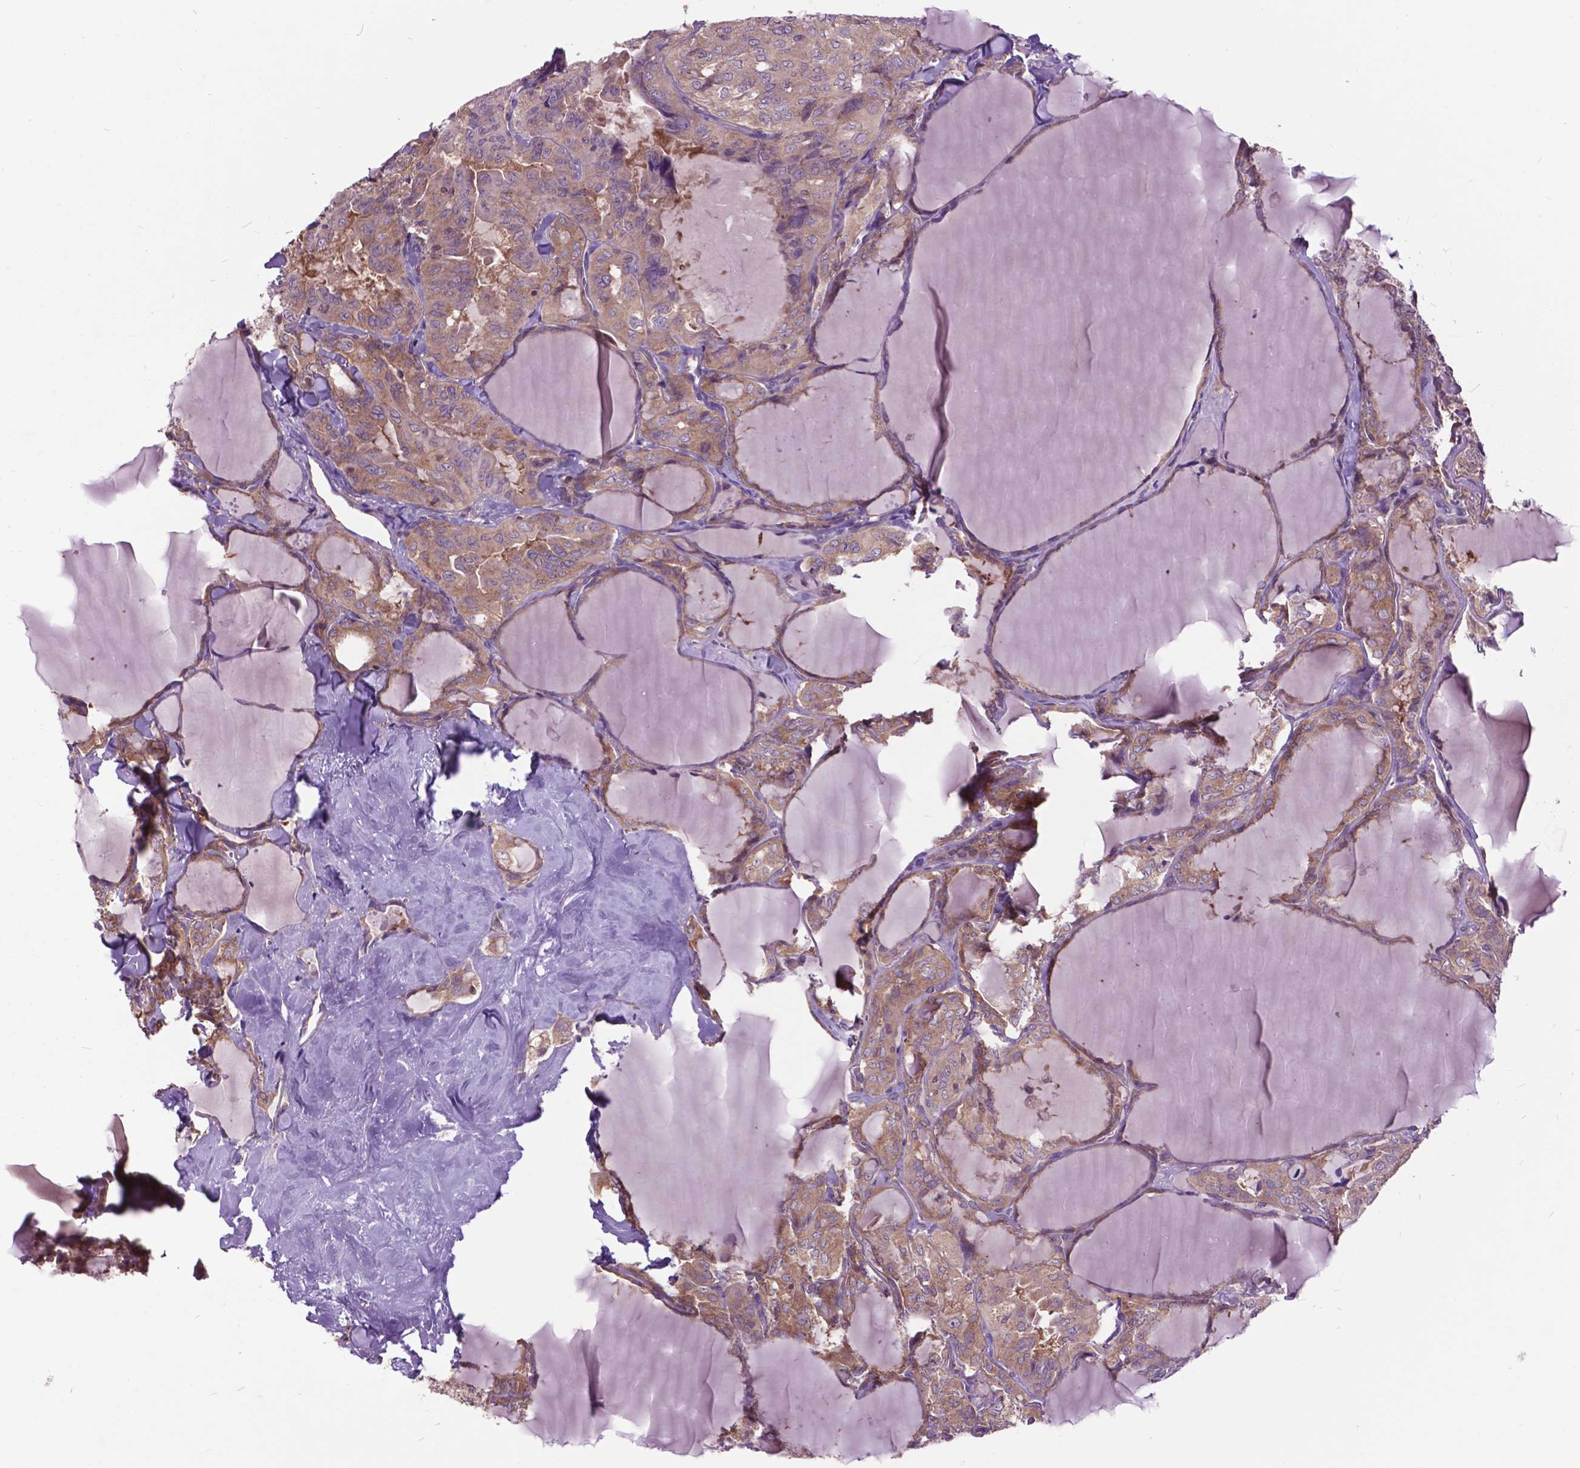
{"staining": {"intensity": "moderate", "quantity": ">75%", "location": "cytoplasmic/membranous"}, "tissue": "thyroid cancer", "cell_type": "Tumor cells", "image_type": "cancer", "snomed": [{"axis": "morphology", "description": "Papillary adenocarcinoma, NOS"}, {"axis": "topography", "description": "Thyroid gland"}], "caption": "IHC staining of thyroid cancer (papillary adenocarcinoma), which displays medium levels of moderate cytoplasmic/membranous expression in approximately >75% of tumor cells indicating moderate cytoplasmic/membranous protein positivity. The staining was performed using DAB (brown) for protein detection and nuclei were counterstained in hematoxylin (blue).", "gene": "ARAF", "patient": {"sex": "male", "age": 30}}